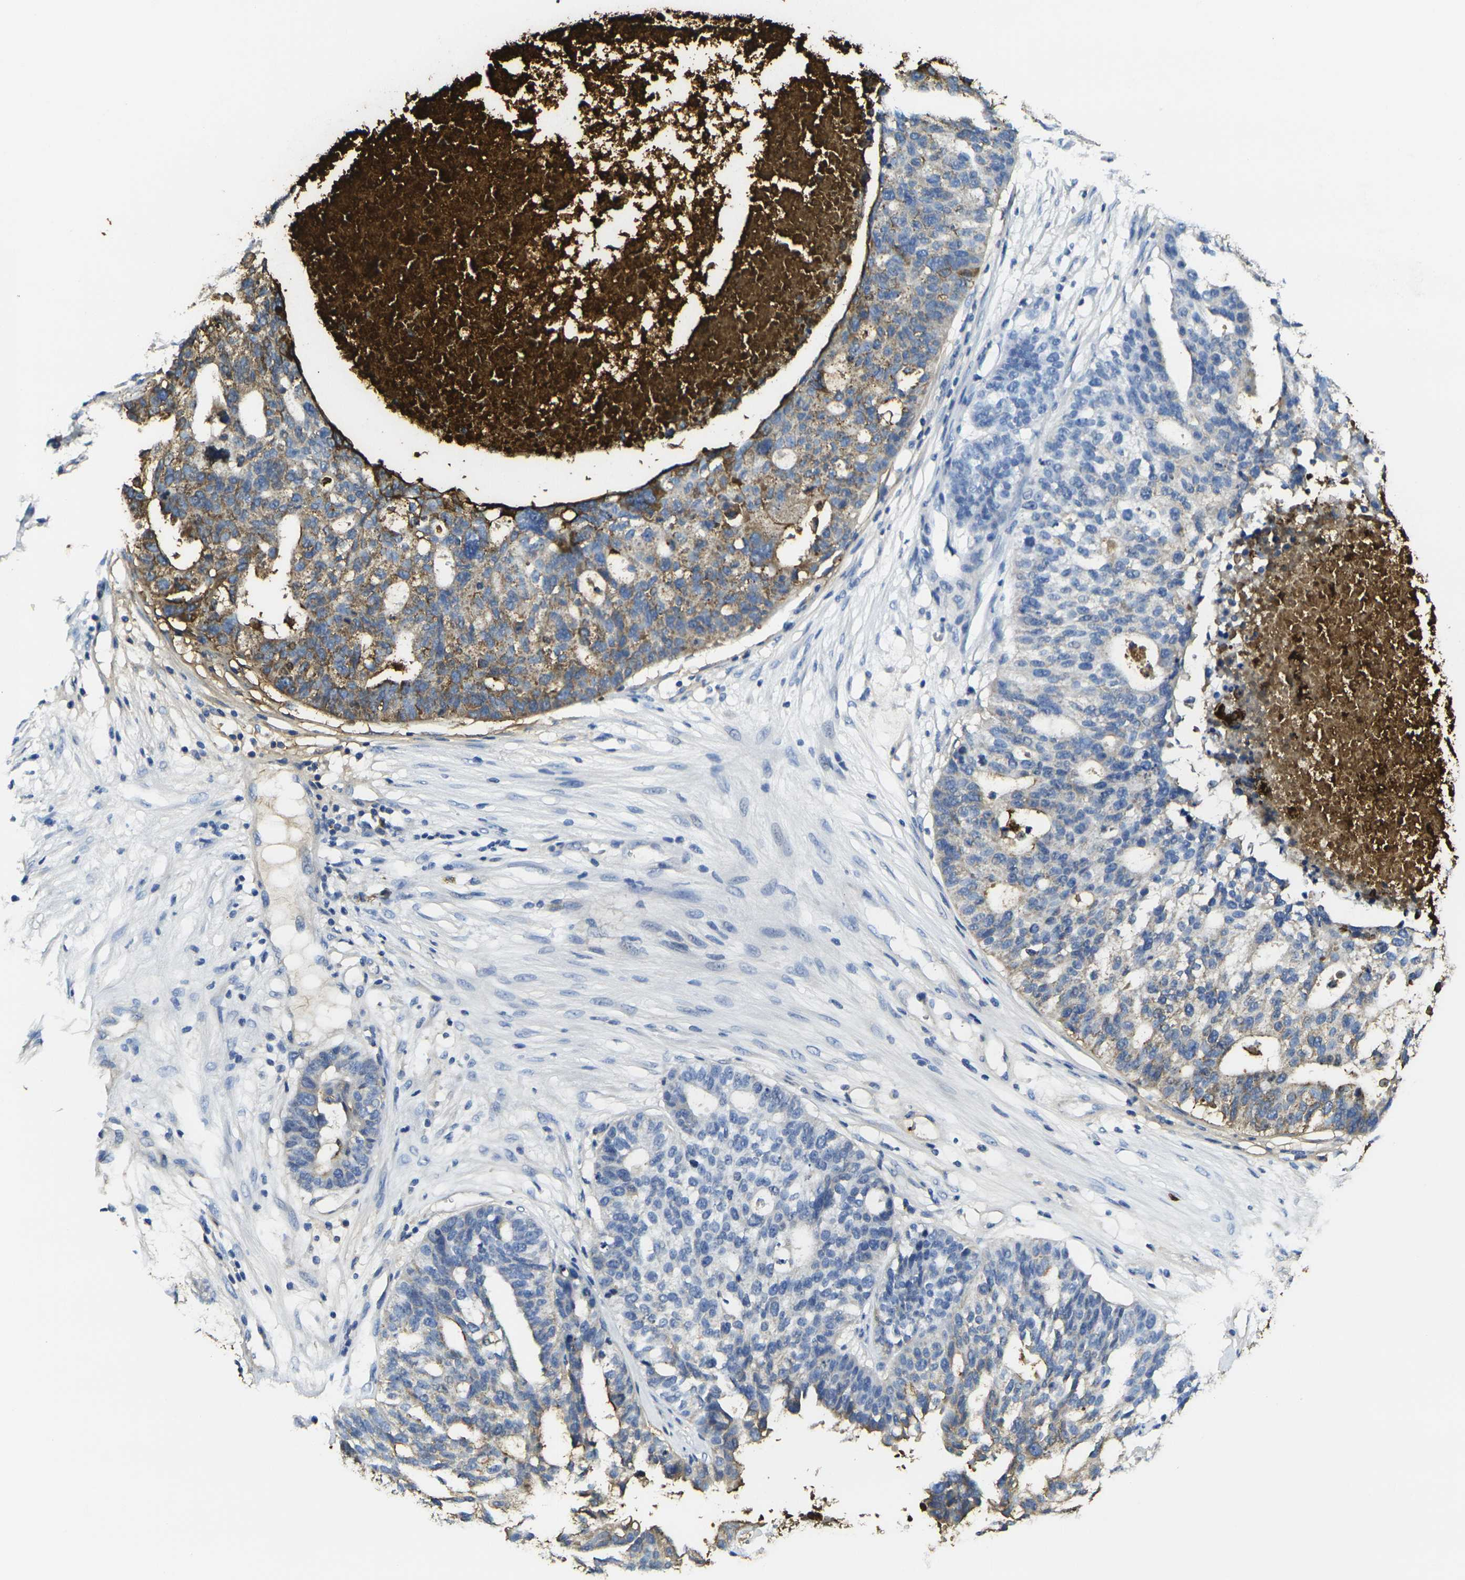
{"staining": {"intensity": "moderate", "quantity": "<25%", "location": "cytoplasmic/membranous"}, "tissue": "ovarian cancer", "cell_type": "Tumor cells", "image_type": "cancer", "snomed": [{"axis": "morphology", "description": "Cystadenocarcinoma, serous, NOS"}, {"axis": "topography", "description": "Ovary"}], "caption": "Tumor cells exhibit low levels of moderate cytoplasmic/membranous expression in approximately <25% of cells in human ovarian cancer.", "gene": "S100A9", "patient": {"sex": "female", "age": 59}}